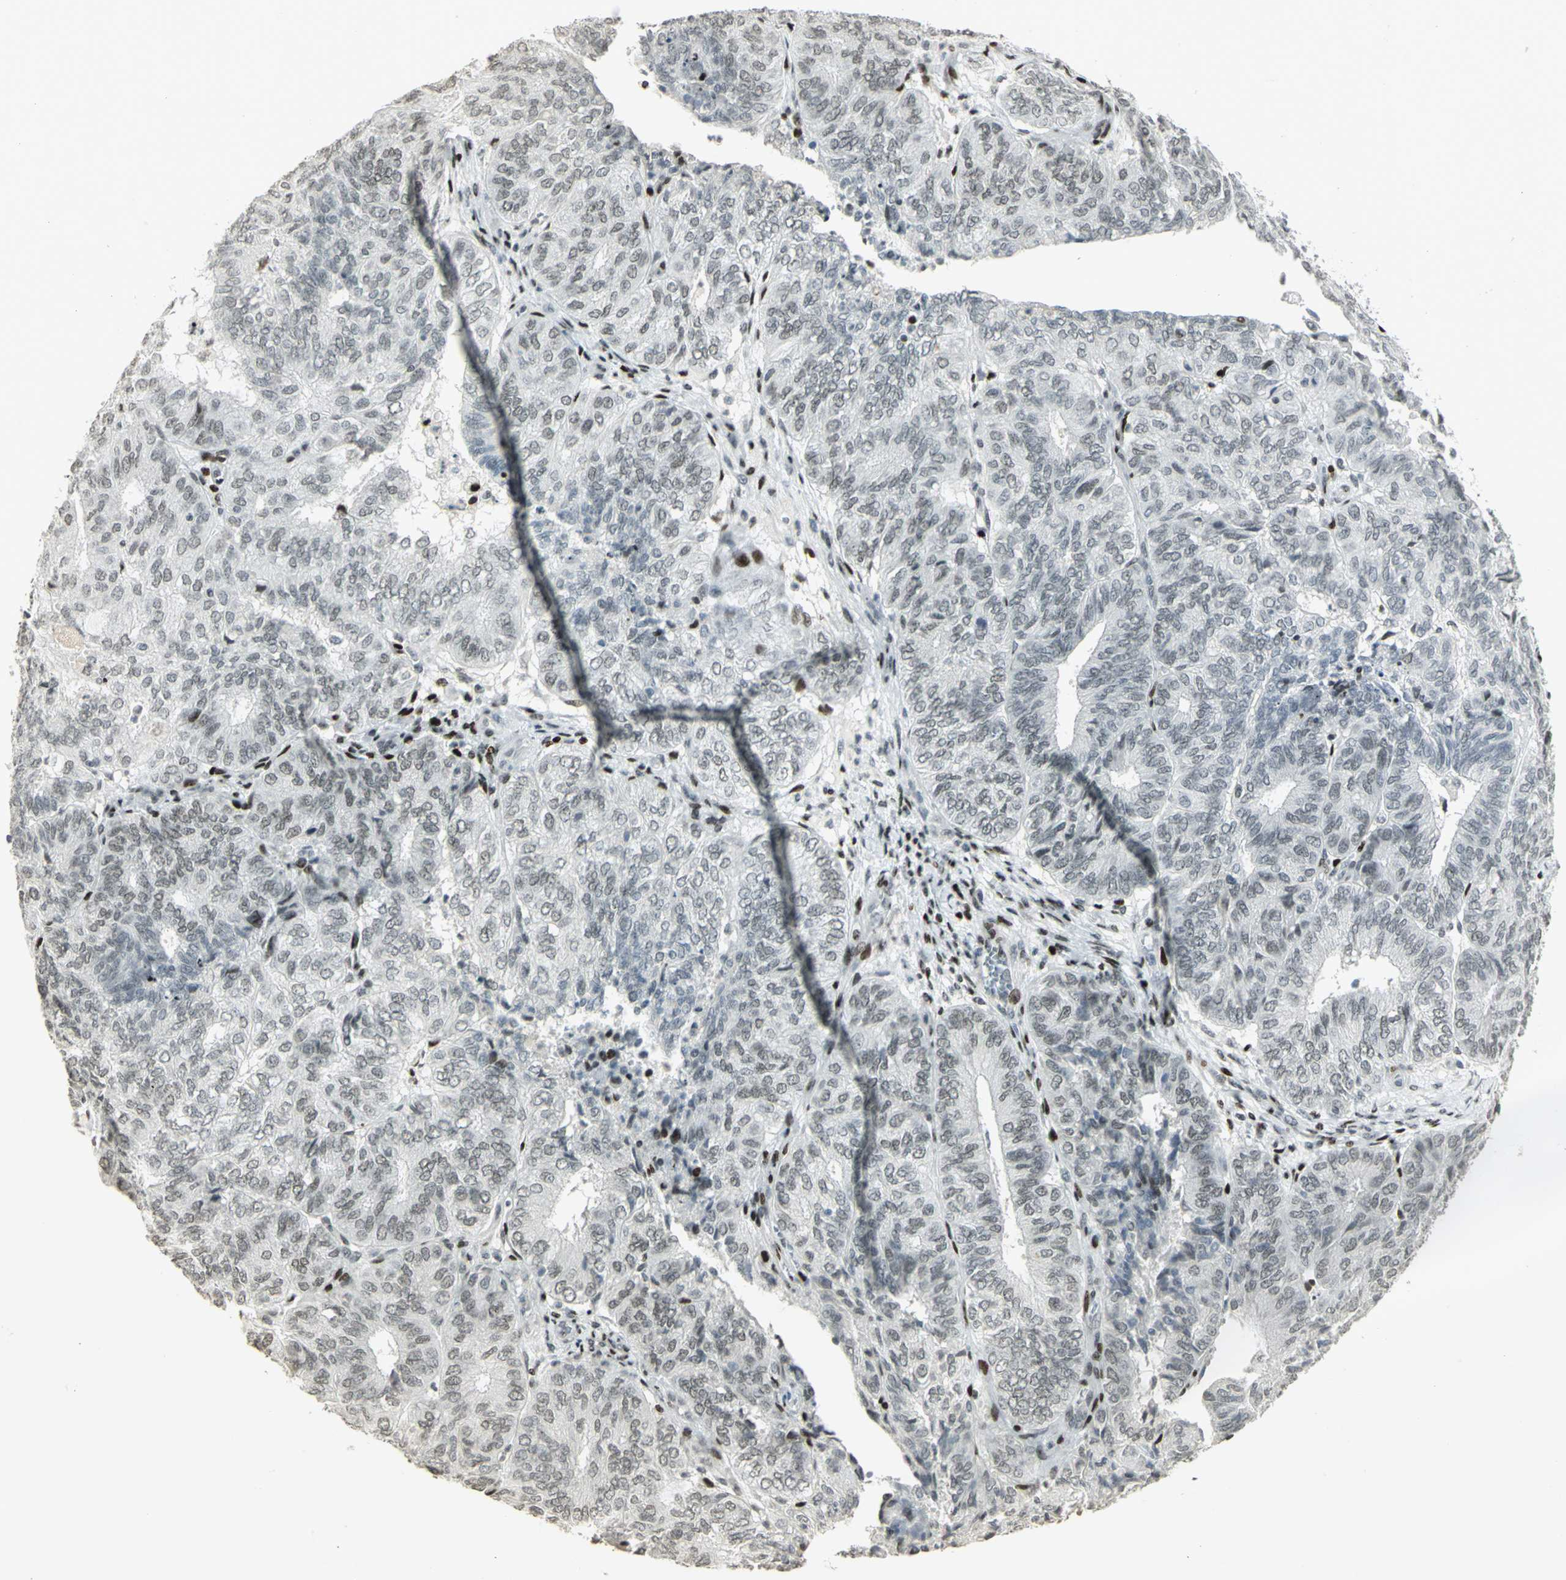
{"staining": {"intensity": "weak", "quantity": "<25%", "location": "nuclear"}, "tissue": "endometrial cancer", "cell_type": "Tumor cells", "image_type": "cancer", "snomed": [{"axis": "morphology", "description": "Adenocarcinoma, NOS"}, {"axis": "topography", "description": "Uterus"}], "caption": "There is no significant positivity in tumor cells of endometrial adenocarcinoma.", "gene": "KDM1A", "patient": {"sex": "female", "age": 60}}